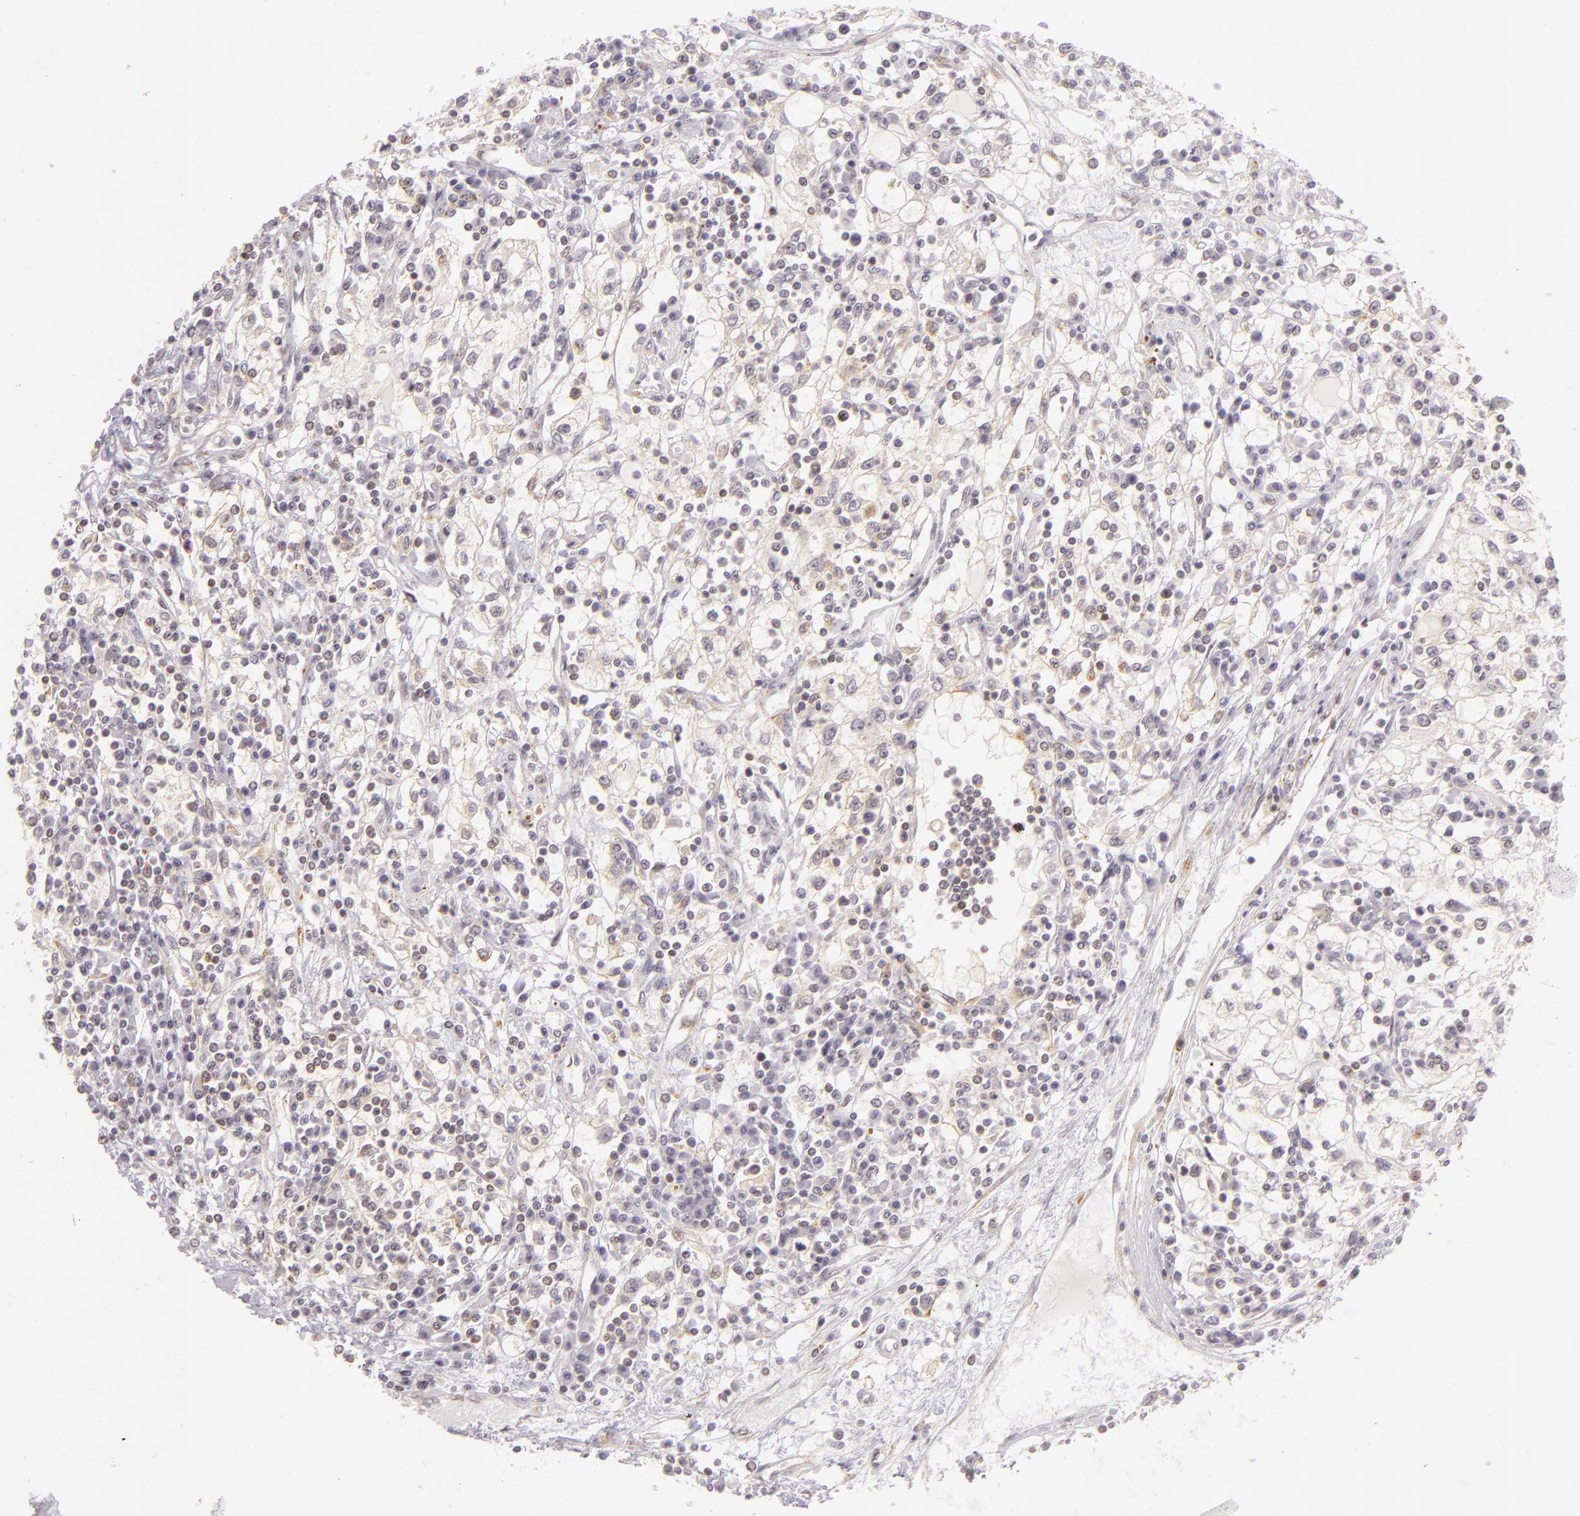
{"staining": {"intensity": "weak", "quantity": "<25%", "location": "cytoplasmic/membranous"}, "tissue": "renal cancer", "cell_type": "Tumor cells", "image_type": "cancer", "snomed": [{"axis": "morphology", "description": "Adenocarcinoma, NOS"}, {"axis": "topography", "description": "Kidney"}], "caption": "IHC of renal cancer (adenocarcinoma) displays no staining in tumor cells. Nuclei are stained in blue.", "gene": "IMPDH1", "patient": {"sex": "male", "age": 82}}